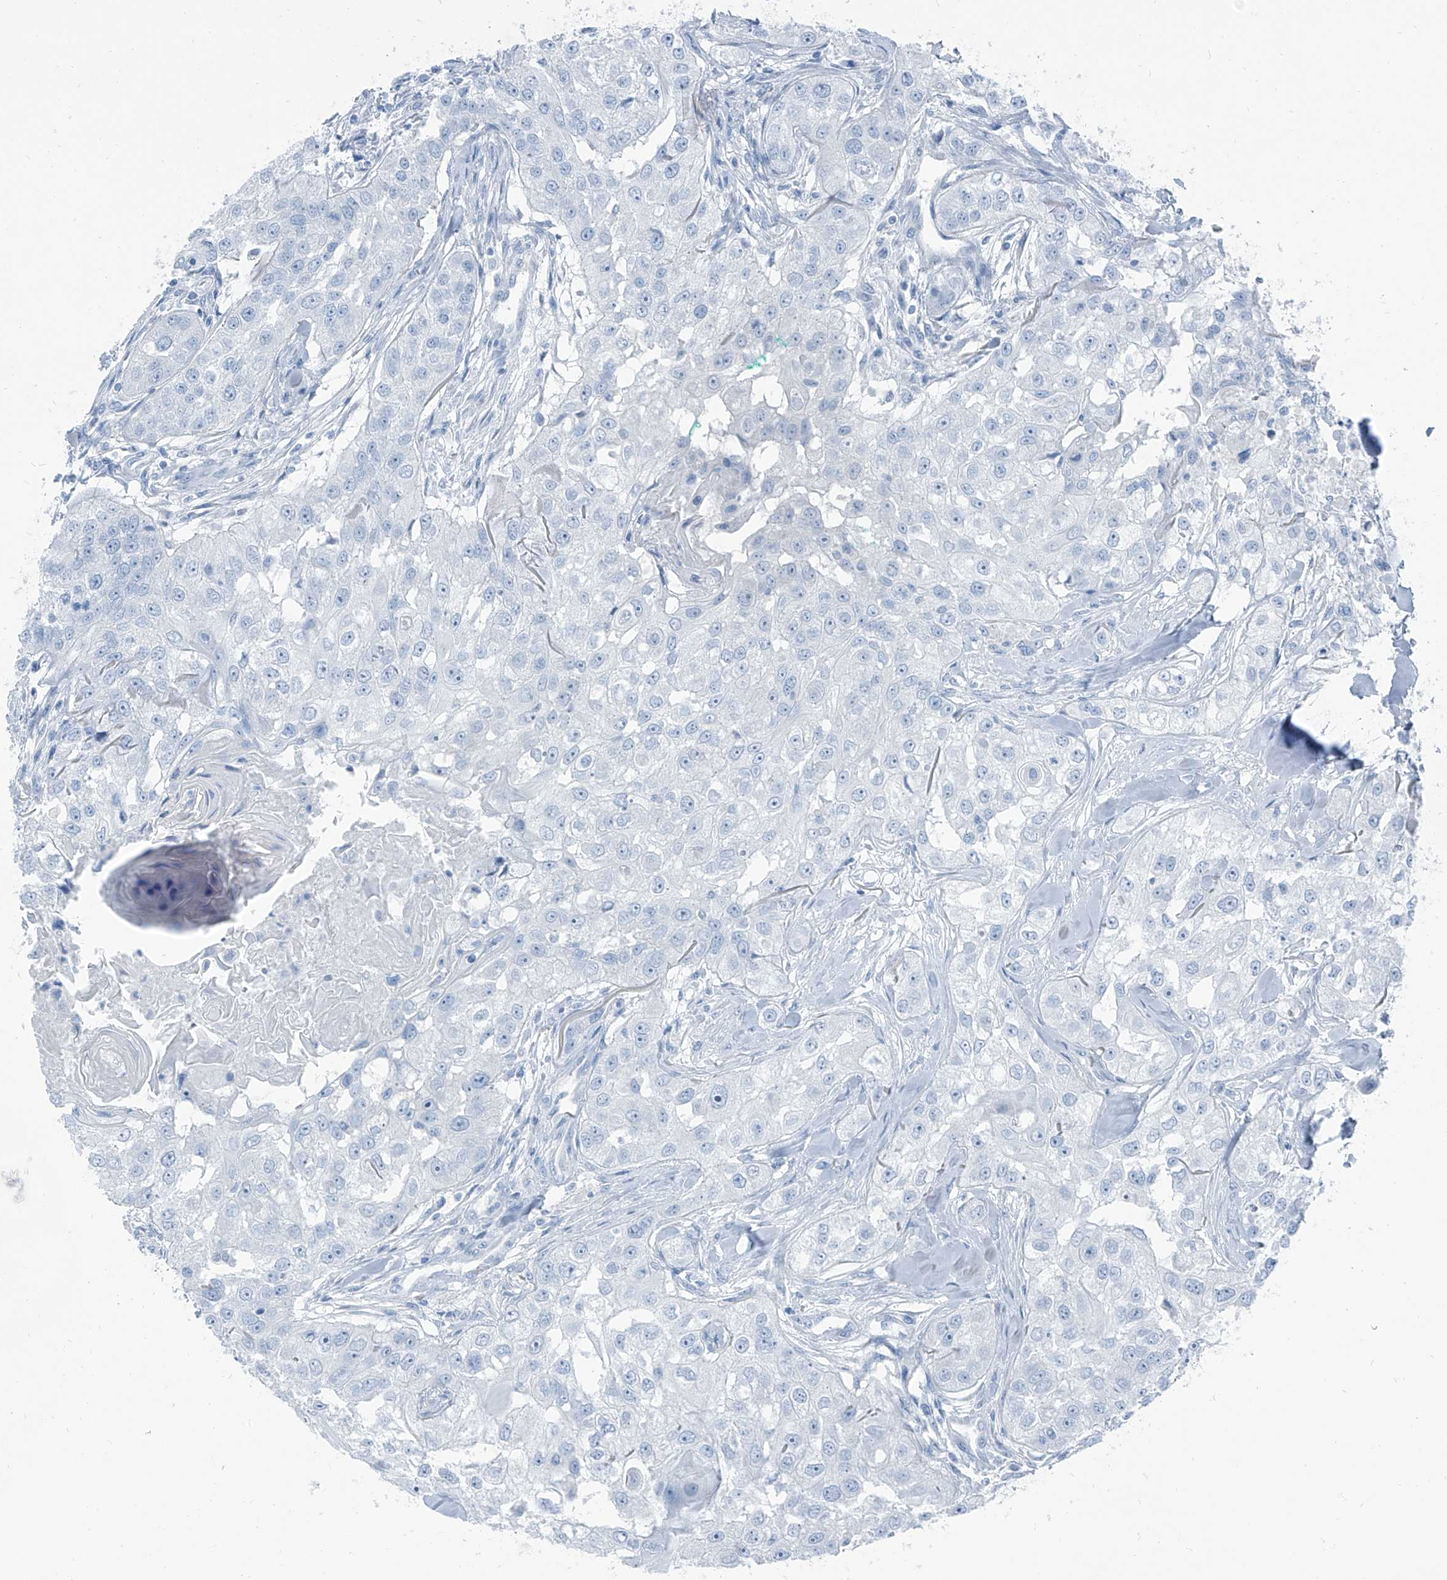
{"staining": {"intensity": "negative", "quantity": "none", "location": "none"}, "tissue": "head and neck cancer", "cell_type": "Tumor cells", "image_type": "cancer", "snomed": [{"axis": "morphology", "description": "Normal tissue, NOS"}, {"axis": "morphology", "description": "Squamous cell carcinoma, NOS"}, {"axis": "topography", "description": "Skeletal muscle"}, {"axis": "topography", "description": "Head-Neck"}], "caption": "IHC of head and neck squamous cell carcinoma reveals no staining in tumor cells.", "gene": "RGN", "patient": {"sex": "male", "age": 51}}